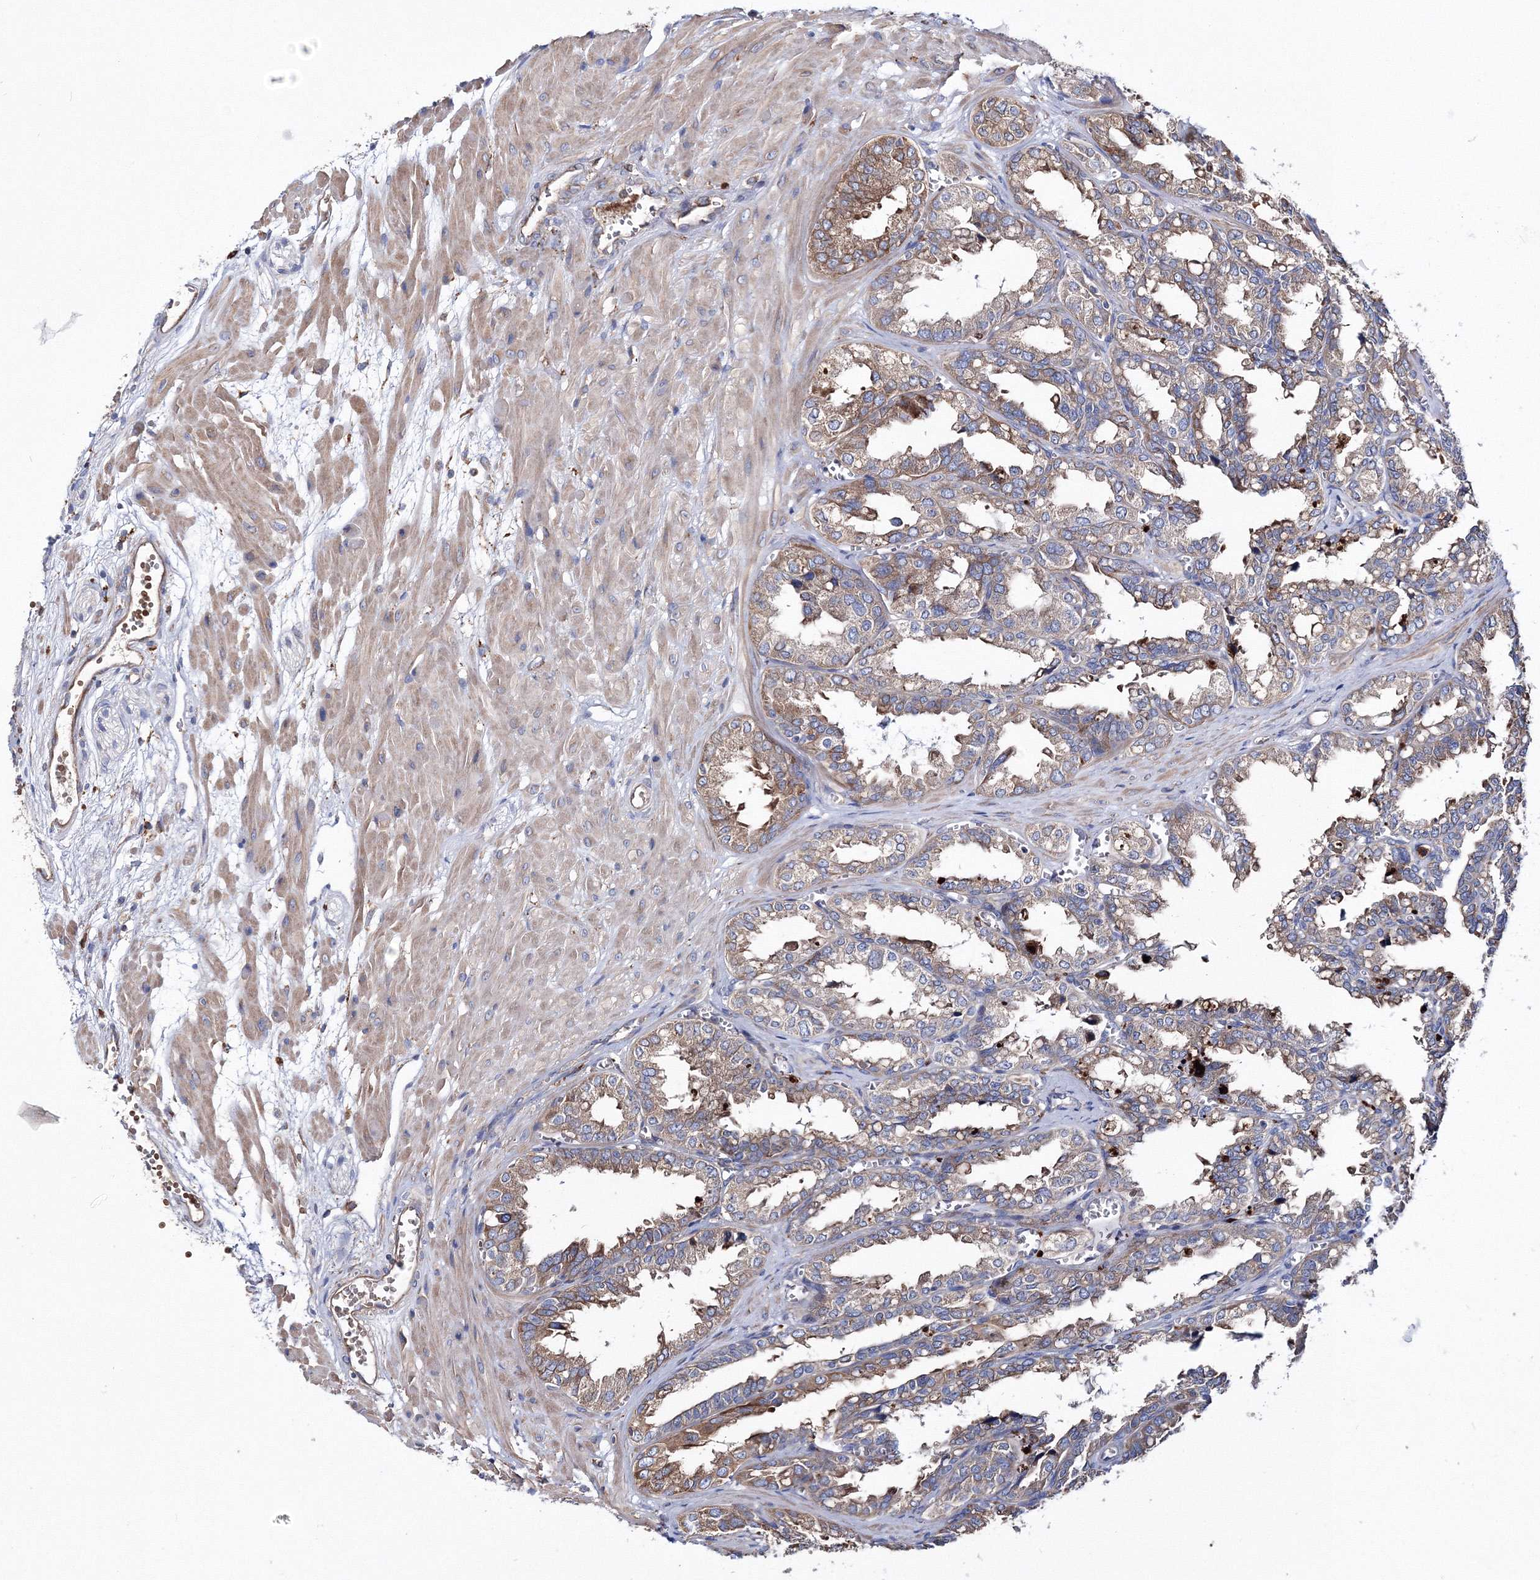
{"staining": {"intensity": "moderate", "quantity": "25%-75%", "location": "cytoplasmic/membranous"}, "tissue": "seminal vesicle", "cell_type": "Glandular cells", "image_type": "normal", "snomed": [{"axis": "morphology", "description": "Normal tissue, NOS"}, {"axis": "topography", "description": "Prostate"}, {"axis": "topography", "description": "Seminal veicle"}], "caption": "Seminal vesicle stained with DAB (3,3'-diaminobenzidine) IHC exhibits medium levels of moderate cytoplasmic/membranous staining in approximately 25%-75% of glandular cells.", "gene": "VPS8", "patient": {"sex": "male", "age": 51}}